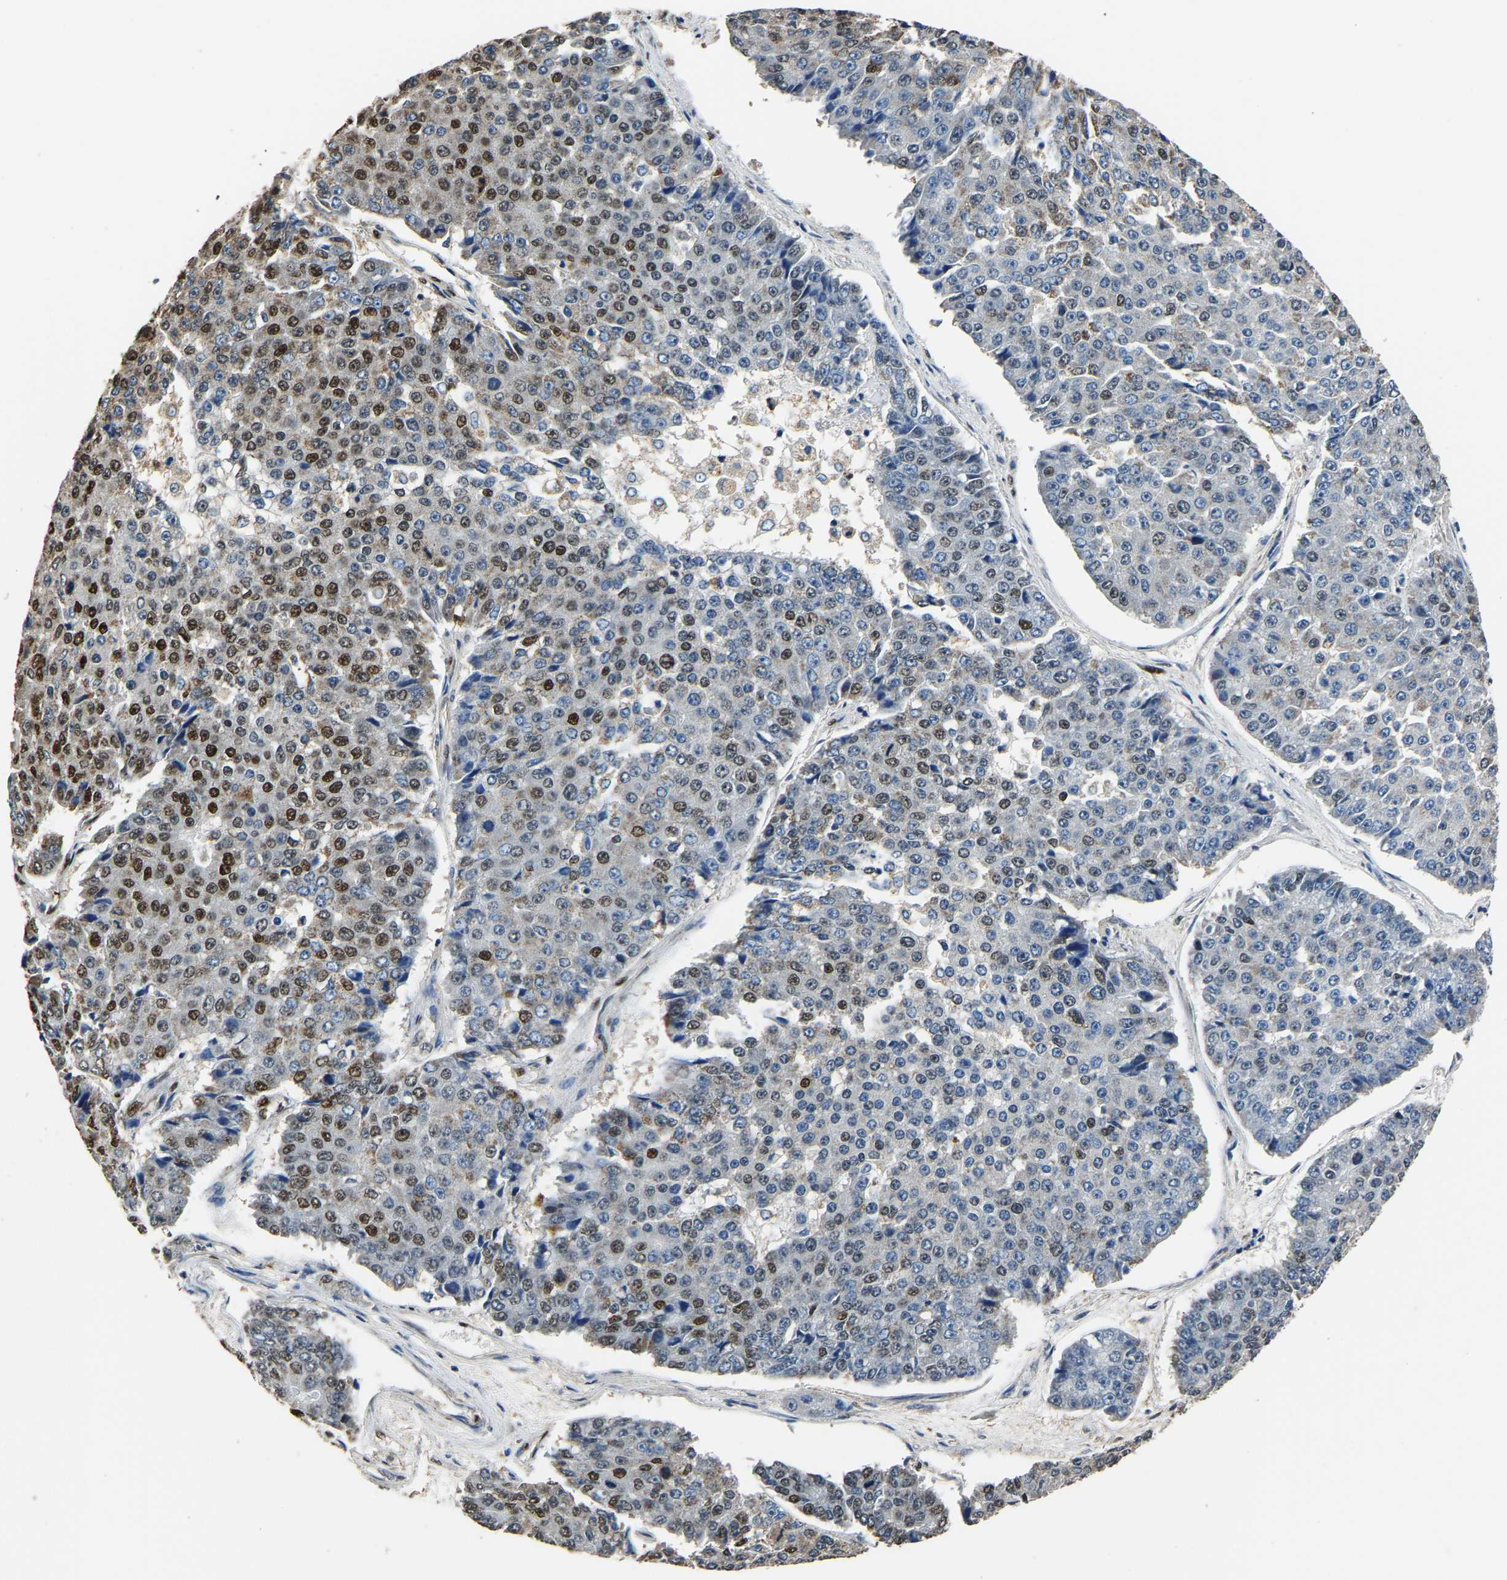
{"staining": {"intensity": "moderate", "quantity": "<25%", "location": "nuclear"}, "tissue": "pancreatic cancer", "cell_type": "Tumor cells", "image_type": "cancer", "snomed": [{"axis": "morphology", "description": "Adenocarcinoma, NOS"}, {"axis": "topography", "description": "Pancreas"}], "caption": "Immunohistochemical staining of pancreatic cancer demonstrates low levels of moderate nuclear protein positivity in about <25% of tumor cells.", "gene": "SAFB", "patient": {"sex": "male", "age": 50}}